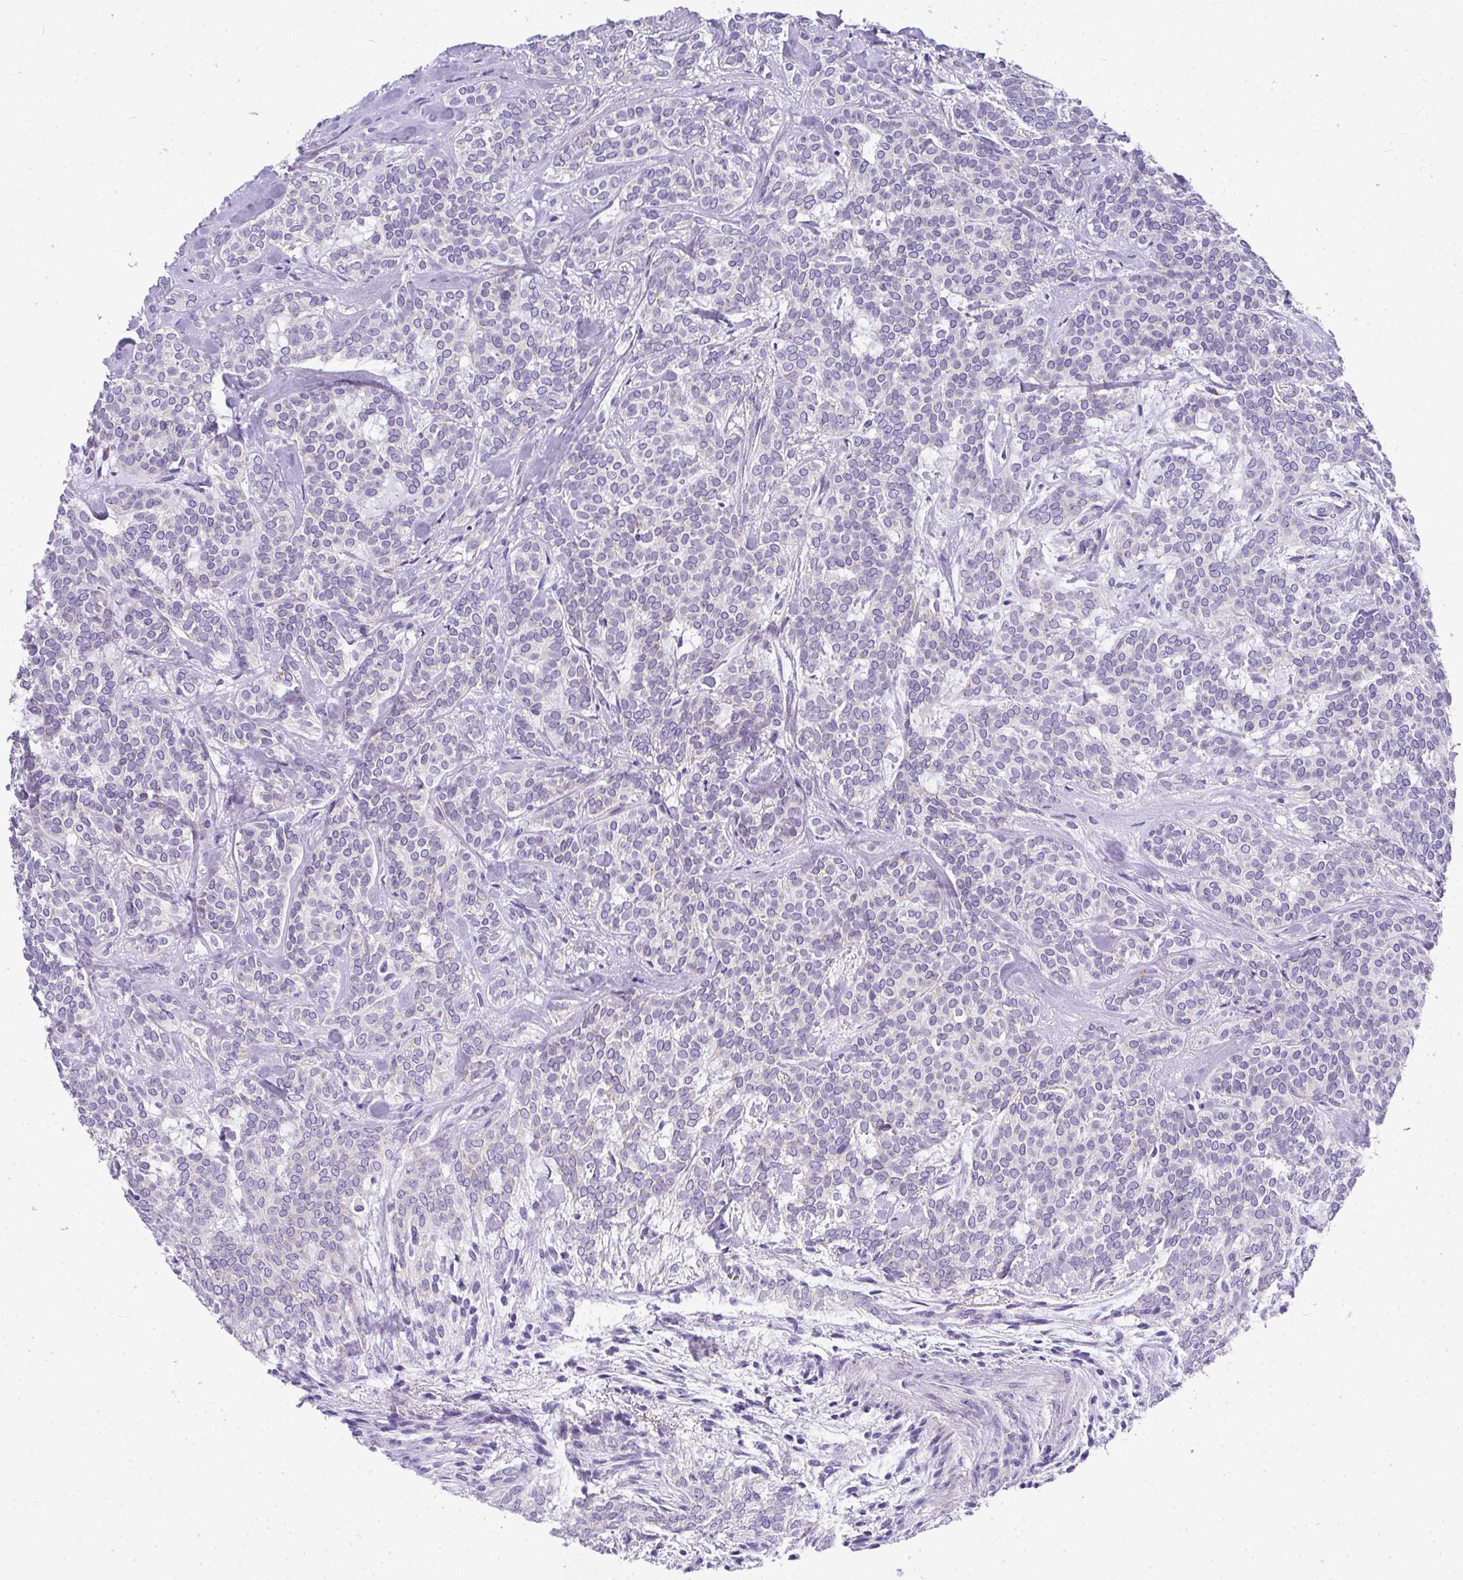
{"staining": {"intensity": "negative", "quantity": "none", "location": "none"}, "tissue": "head and neck cancer", "cell_type": "Tumor cells", "image_type": "cancer", "snomed": [{"axis": "morphology", "description": "Adenocarcinoma, NOS"}, {"axis": "topography", "description": "Head-Neck"}], "caption": "The image demonstrates no significant expression in tumor cells of head and neck adenocarcinoma.", "gene": "ADRA2C", "patient": {"sex": "female", "age": 57}}